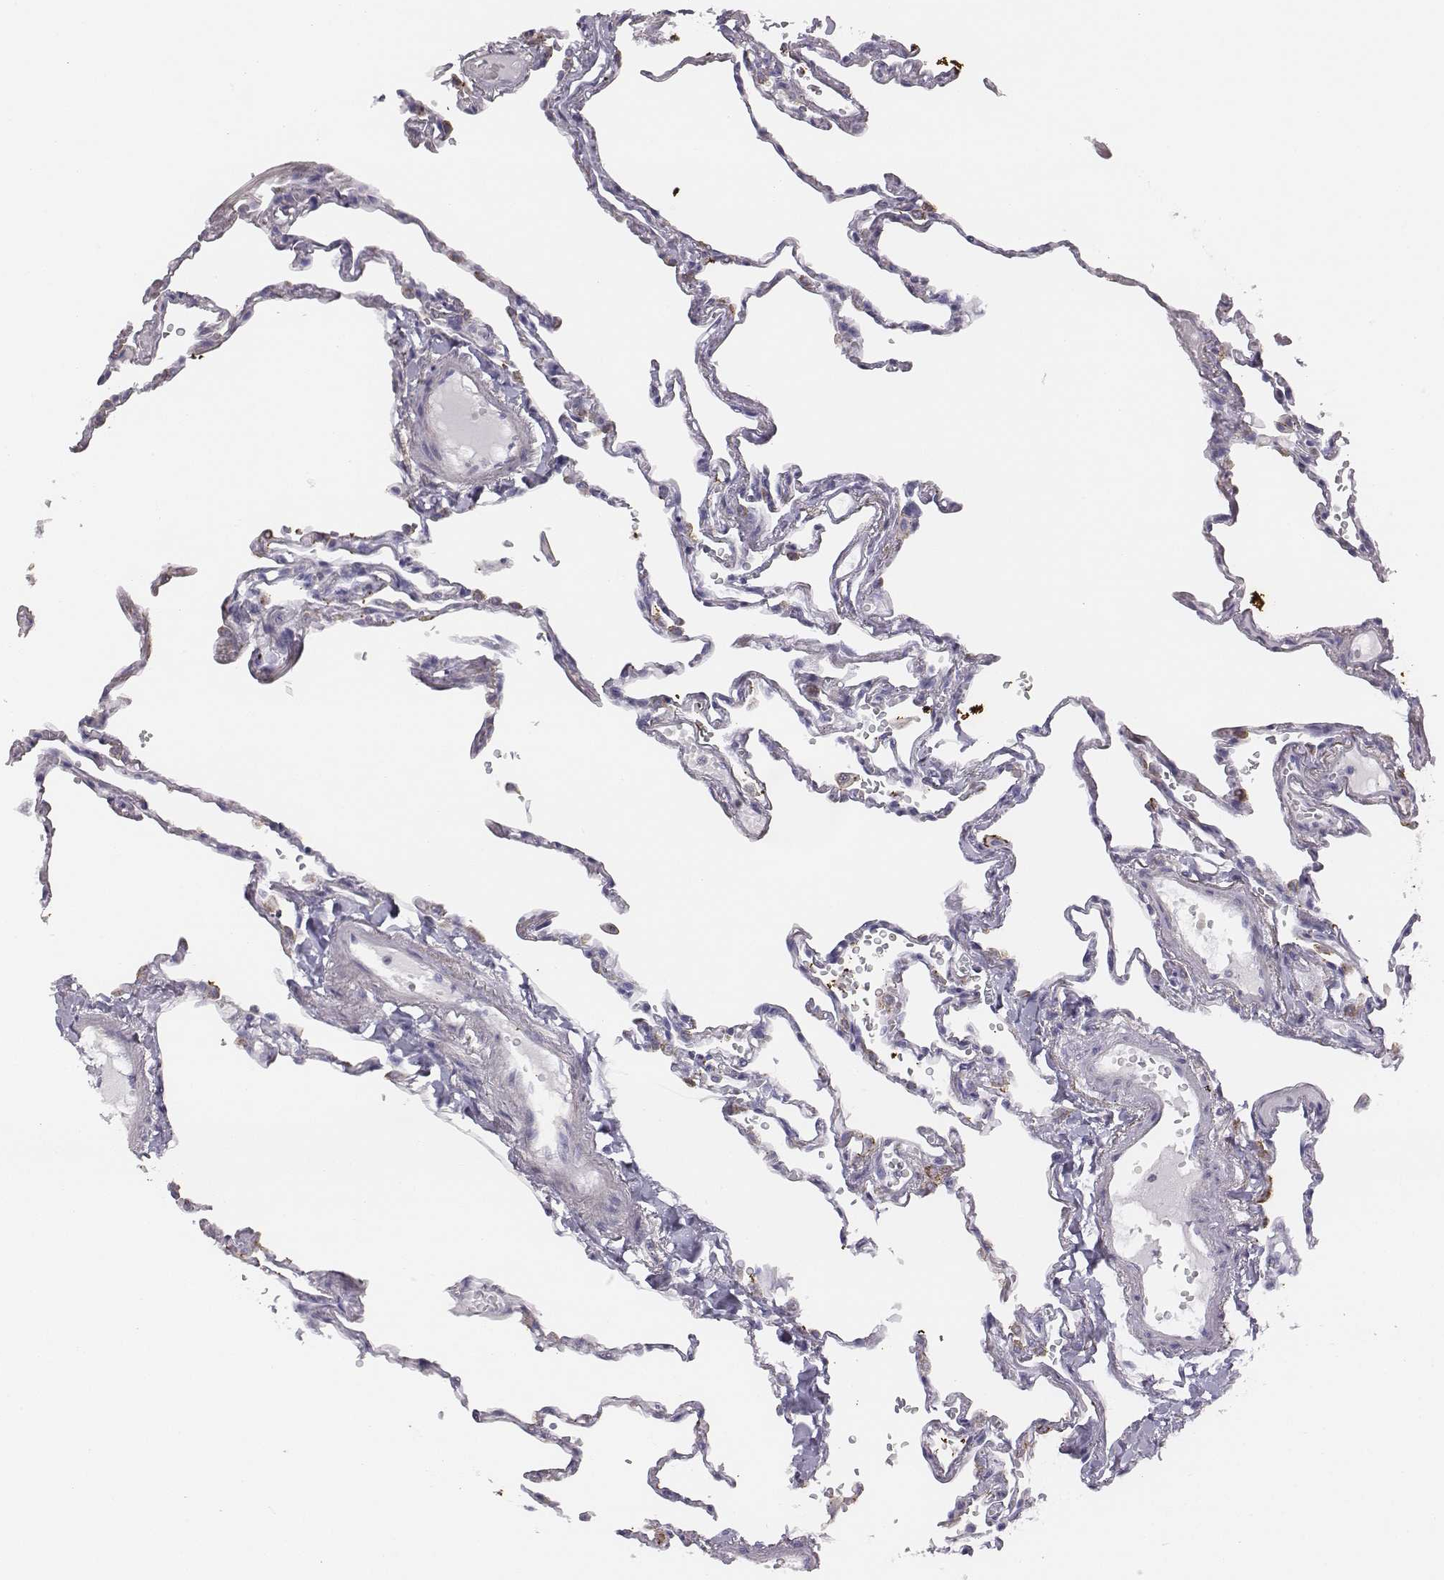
{"staining": {"intensity": "negative", "quantity": "none", "location": "none"}, "tissue": "lung", "cell_type": "Alveolar cells", "image_type": "normal", "snomed": [{"axis": "morphology", "description": "Normal tissue, NOS"}, {"axis": "topography", "description": "Lung"}], "caption": "Micrograph shows no significant protein staining in alveolar cells of normal lung.", "gene": "ADAM7", "patient": {"sex": "male", "age": 78}}